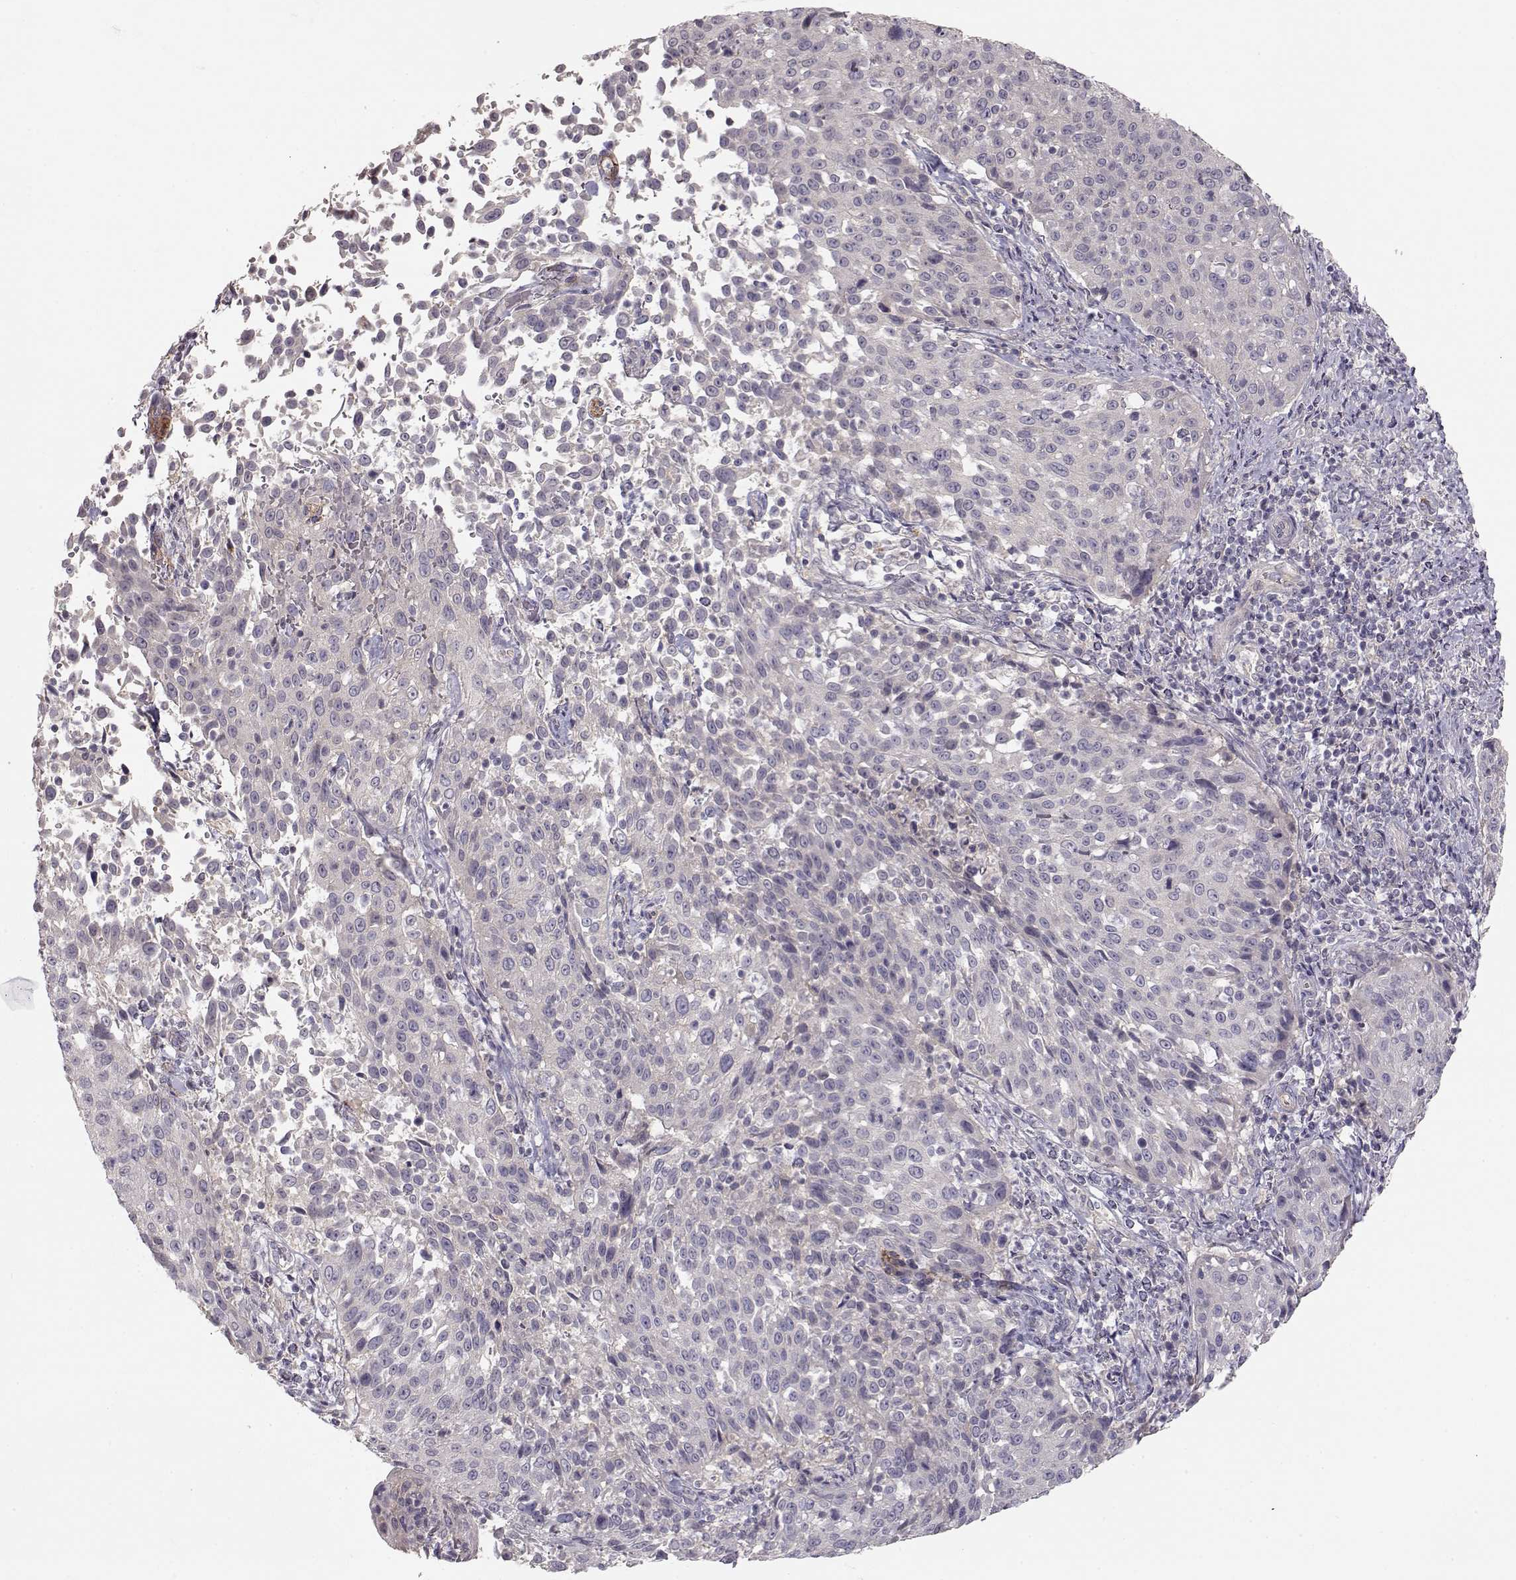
{"staining": {"intensity": "negative", "quantity": "none", "location": "none"}, "tissue": "cervical cancer", "cell_type": "Tumor cells", "image_type": "cancer", "snomed": [{"axis": "morphology", "description": "Squamous cell carcinoma, NOS"}, {"axis": "topography", "description": "Cervix"}], "caption": "There is no significant positivity in tumor cells of cervical cancer. (Stains: DAB IHC with hematoxylin counter stain, Microscopy: brightfield microscopy at high magnification).", "gene": "ARHGAP8", "patient": {"sex": "female", "age": 26}}